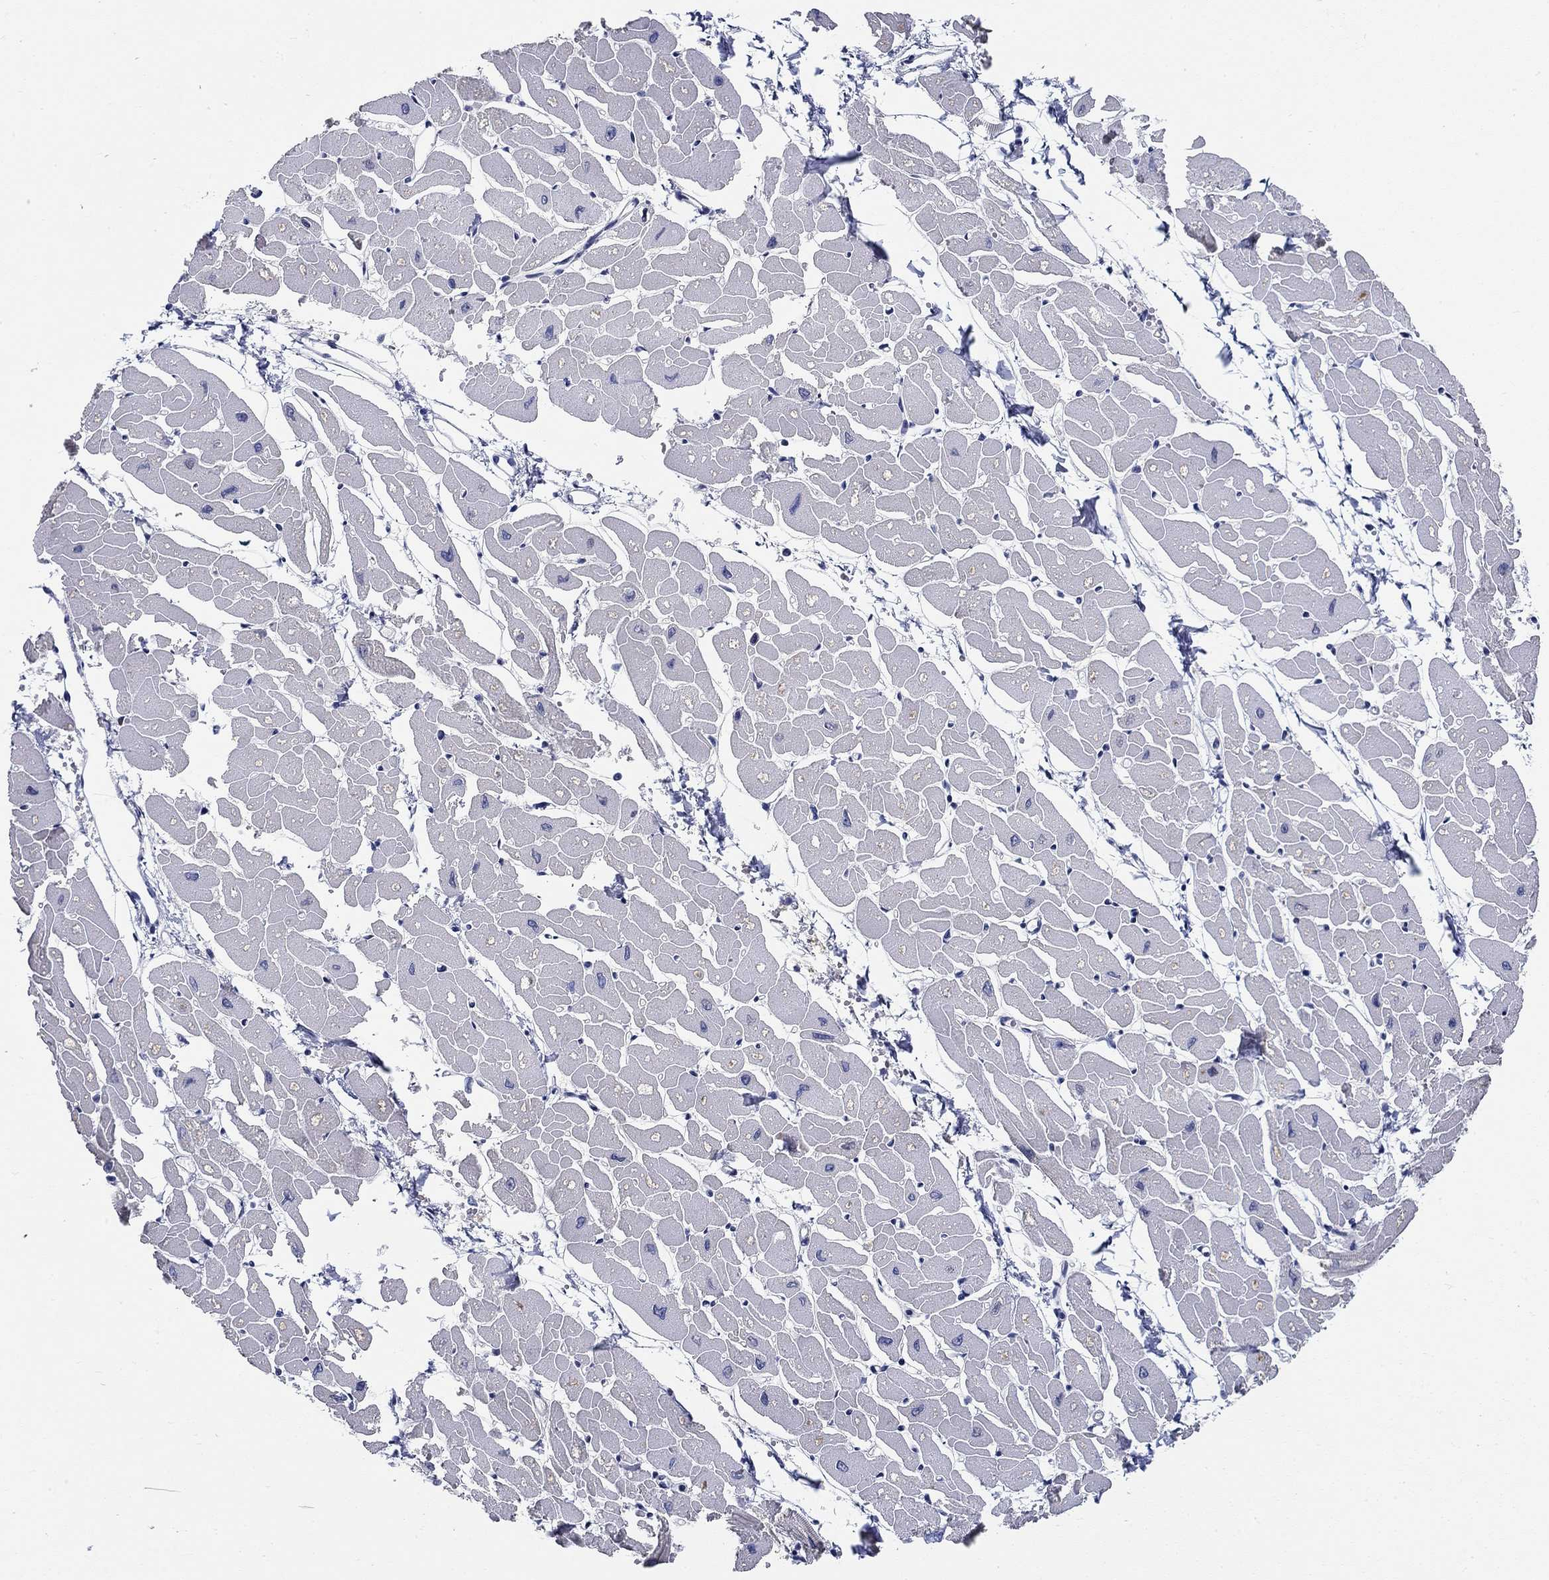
{"staining": {"intensity": "negative", "quantity": "none", "location": "none"}, "tissue": "heart muscle", "cell_type": "Cardiomyocytes", "image_type": "normal", "snomed": [{"axis": "morphology", "description": "Normal tissue, NOS"}, {"axis": "topography", "description": "Heart"}], "caption": "Immunohistochemical staining of normal human heart muscle exhibits no significant staining in cardiomyocytes. (DAB immunohistochemistry (IHC) visualized using brightfield microscopy, high magnification).", "gene": "SMIM18", "patient": {"sex": "male", "age": 57}}